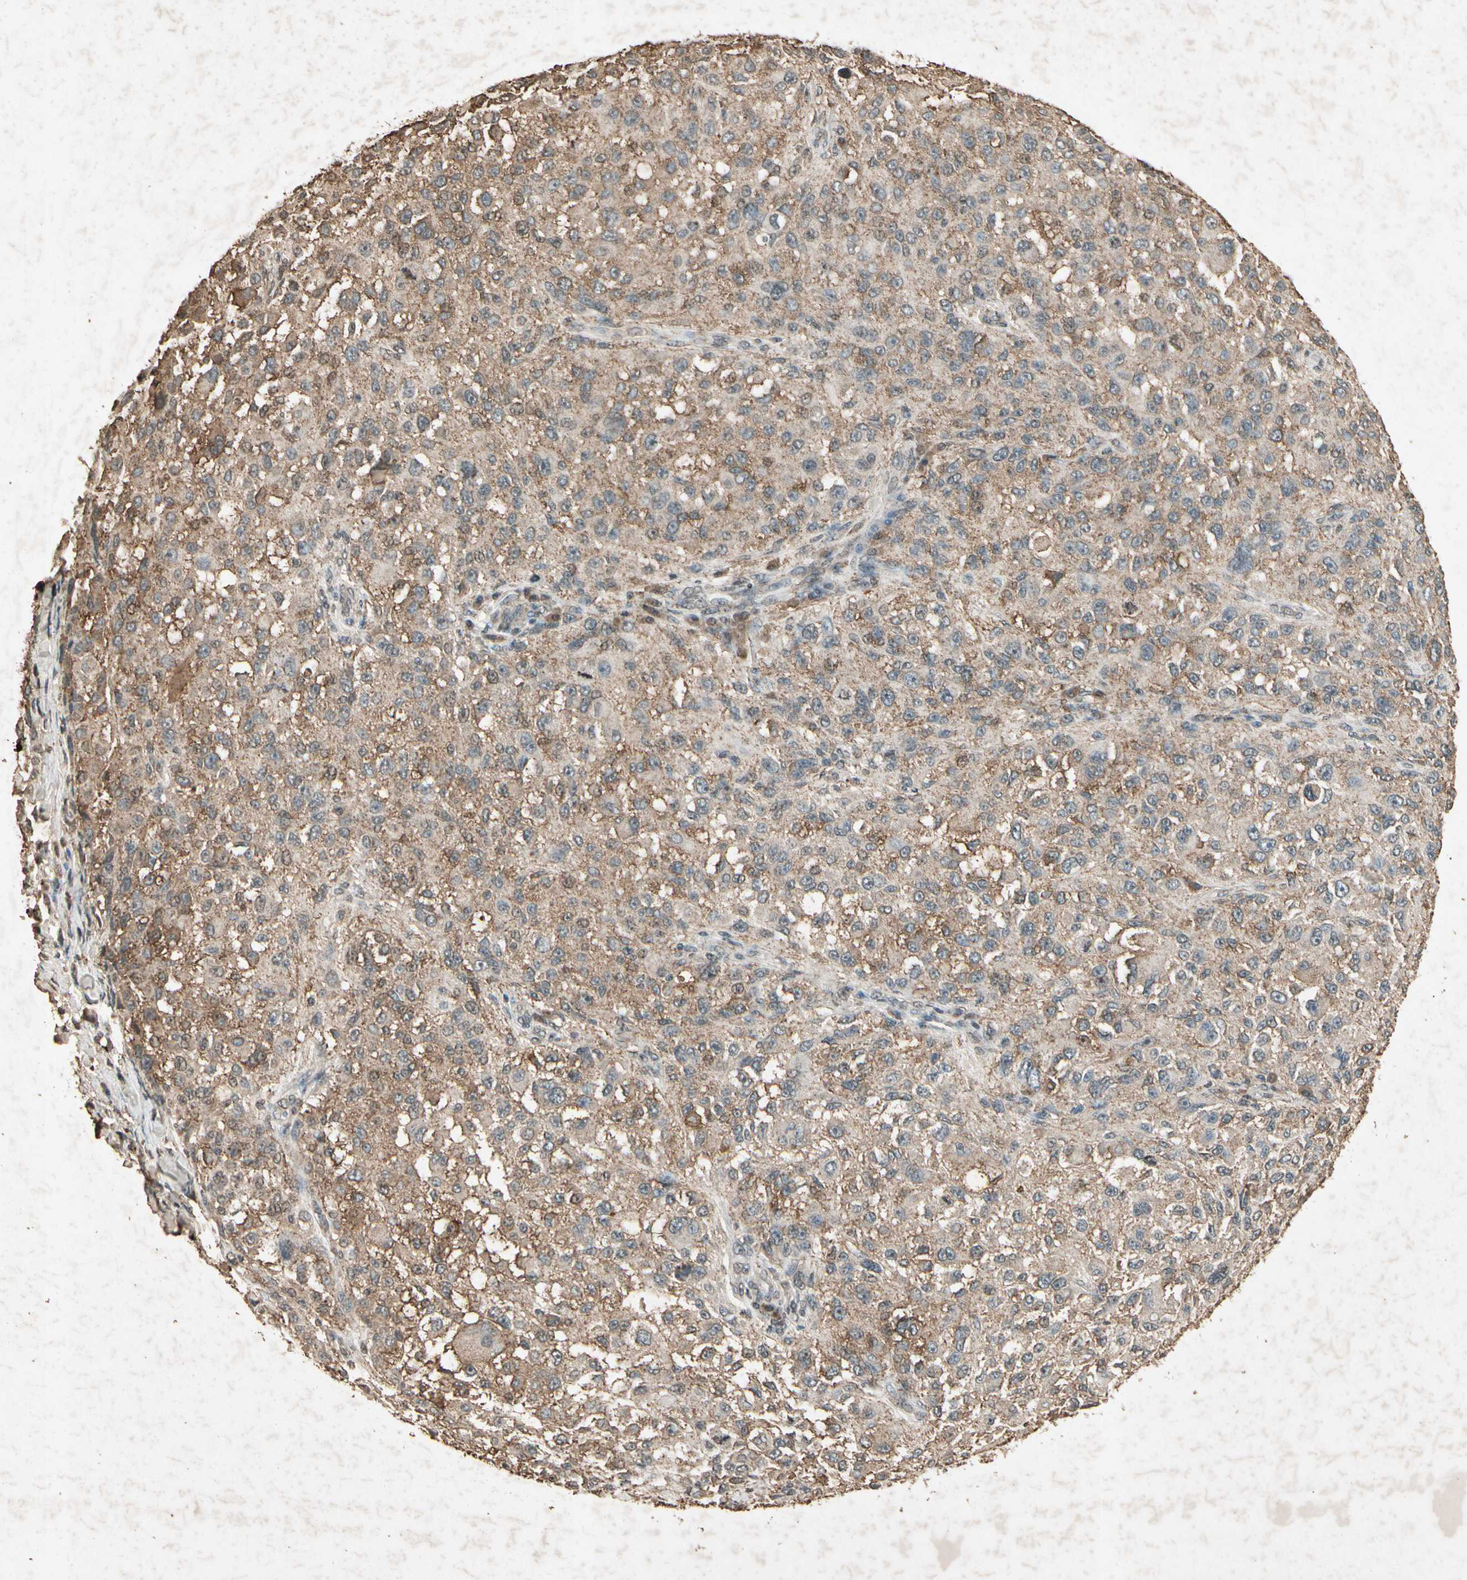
{"staining": {"intensity": "moderate", "quantity": ">75%", "location": "cytoplasmic/membranous"}, "tissue": "melanoma", "cell_type": "Tumor cells", "image_type": "cancer", "snomed": [{"axis": "morphology", "description": "Necrosis, NOS"}, {"axis": "morphology", "description": "Malignant melanoma, NOS"}, {"axis": "topography", "description": "Skin"}], "caption": "Immunohistochemistry of human malignant melanoma reveals medium levels of moderate cytoplasmic/membranous staining in approximately >75% of tumor cells. The staining was performed using DAB (3,3'-diaminobenzidine), with brown indicating positive protein expression. Nuclei are stained blue with hematoxylin.", "gene": "GC", "patient": {"sex": "female", "age": 87}}